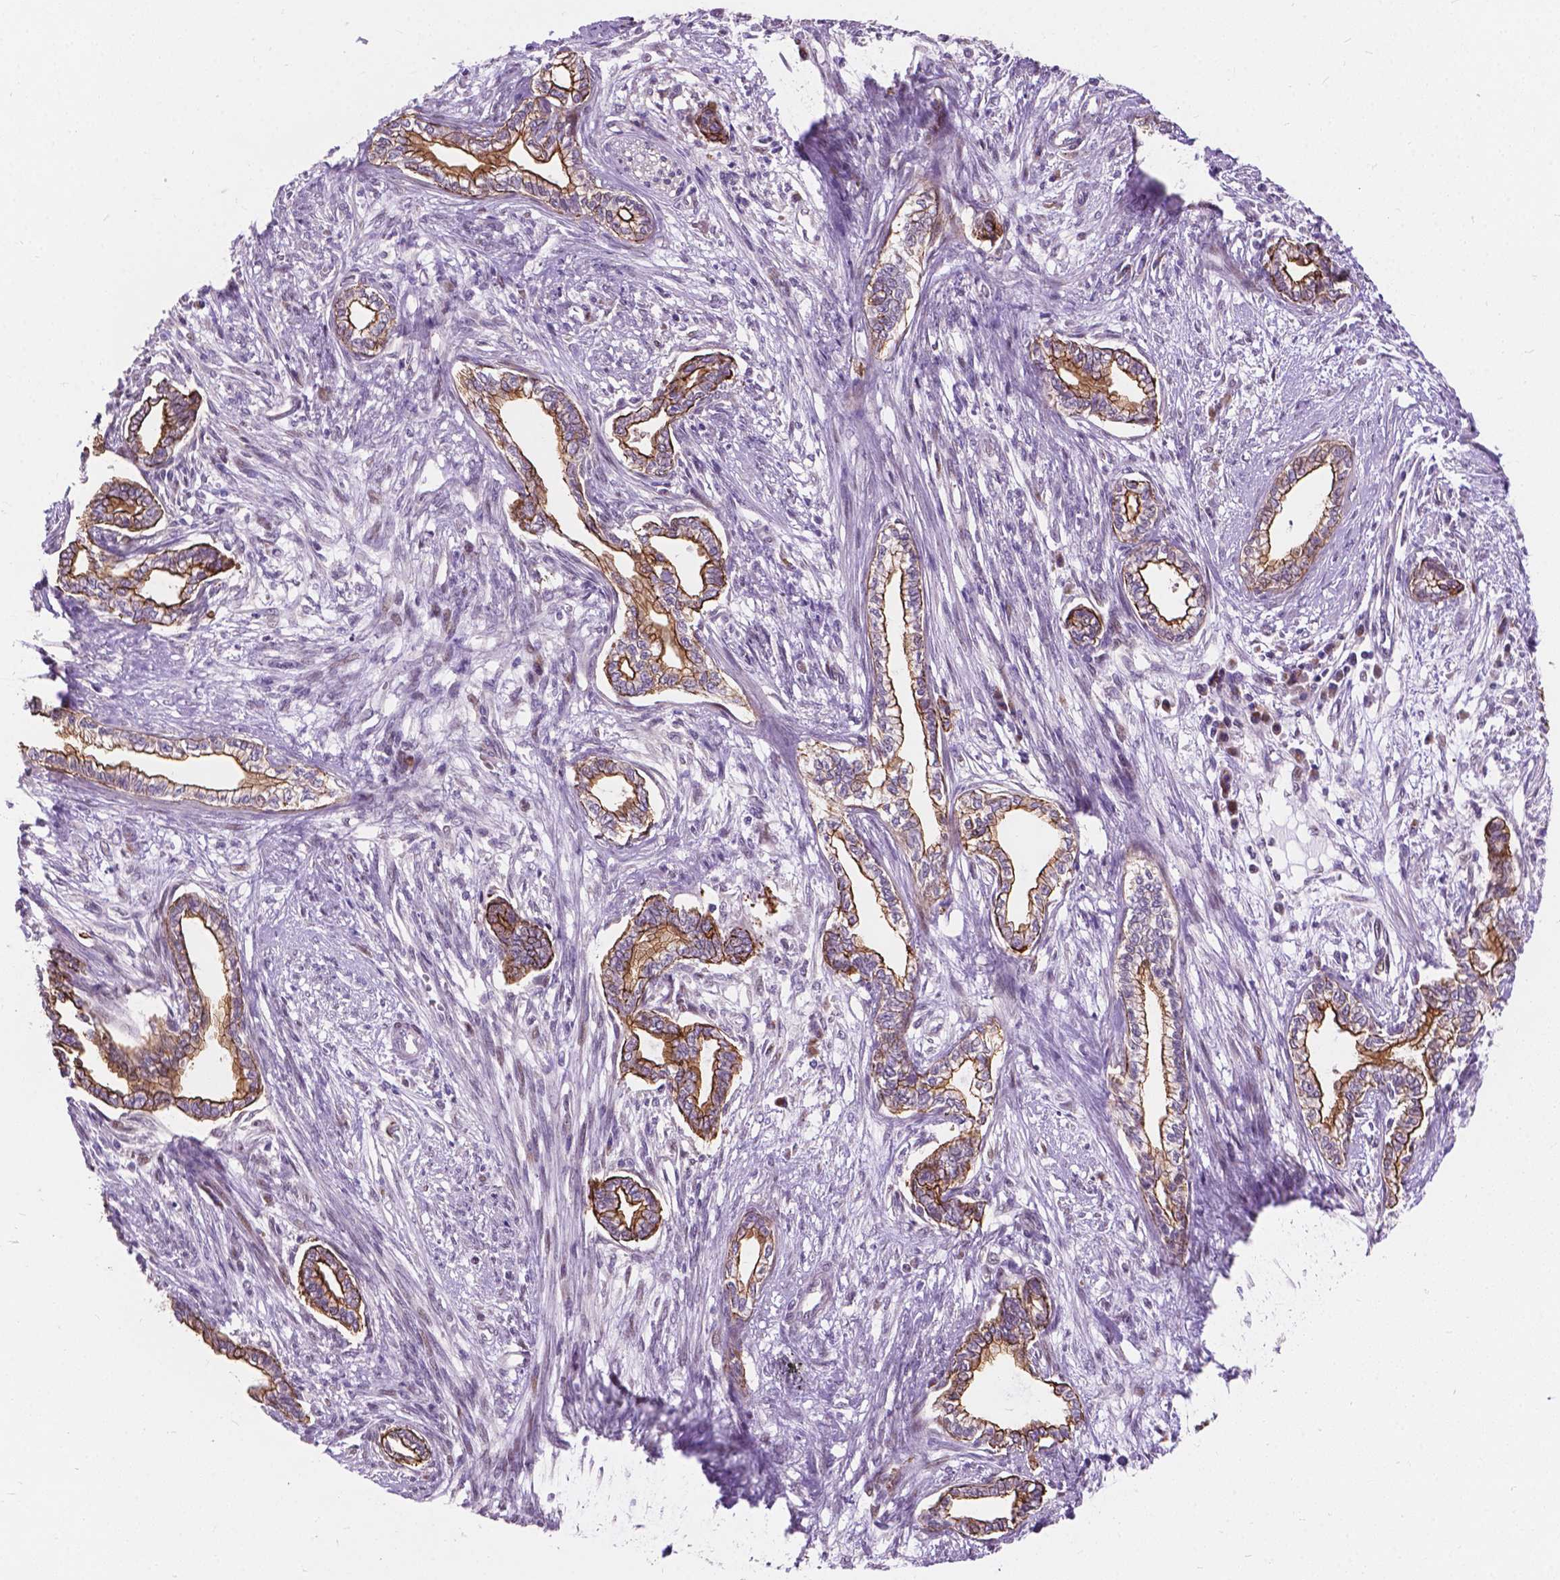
{"staining": {"intensity": "moderate", "quantity": ">75%", "location": "cytoplasmic/membranous"}, "tissue": "cervical cancer", "cell_type": "Tumor cells", "image_type": "cancer", "snomed": [{"axis": "morphology", "description": "Adenocarcinoma, NOS"}, {"axis": "topography", "description": "Cervix"}], "caption": "The image displays staining of adenocarcinoma (cervical), revealing moderate cytoplasmic/membranous protein staining (brown color) within tumor cells.", "gene": "MYH14", "patient": {"sex": "female", "age": 62}}